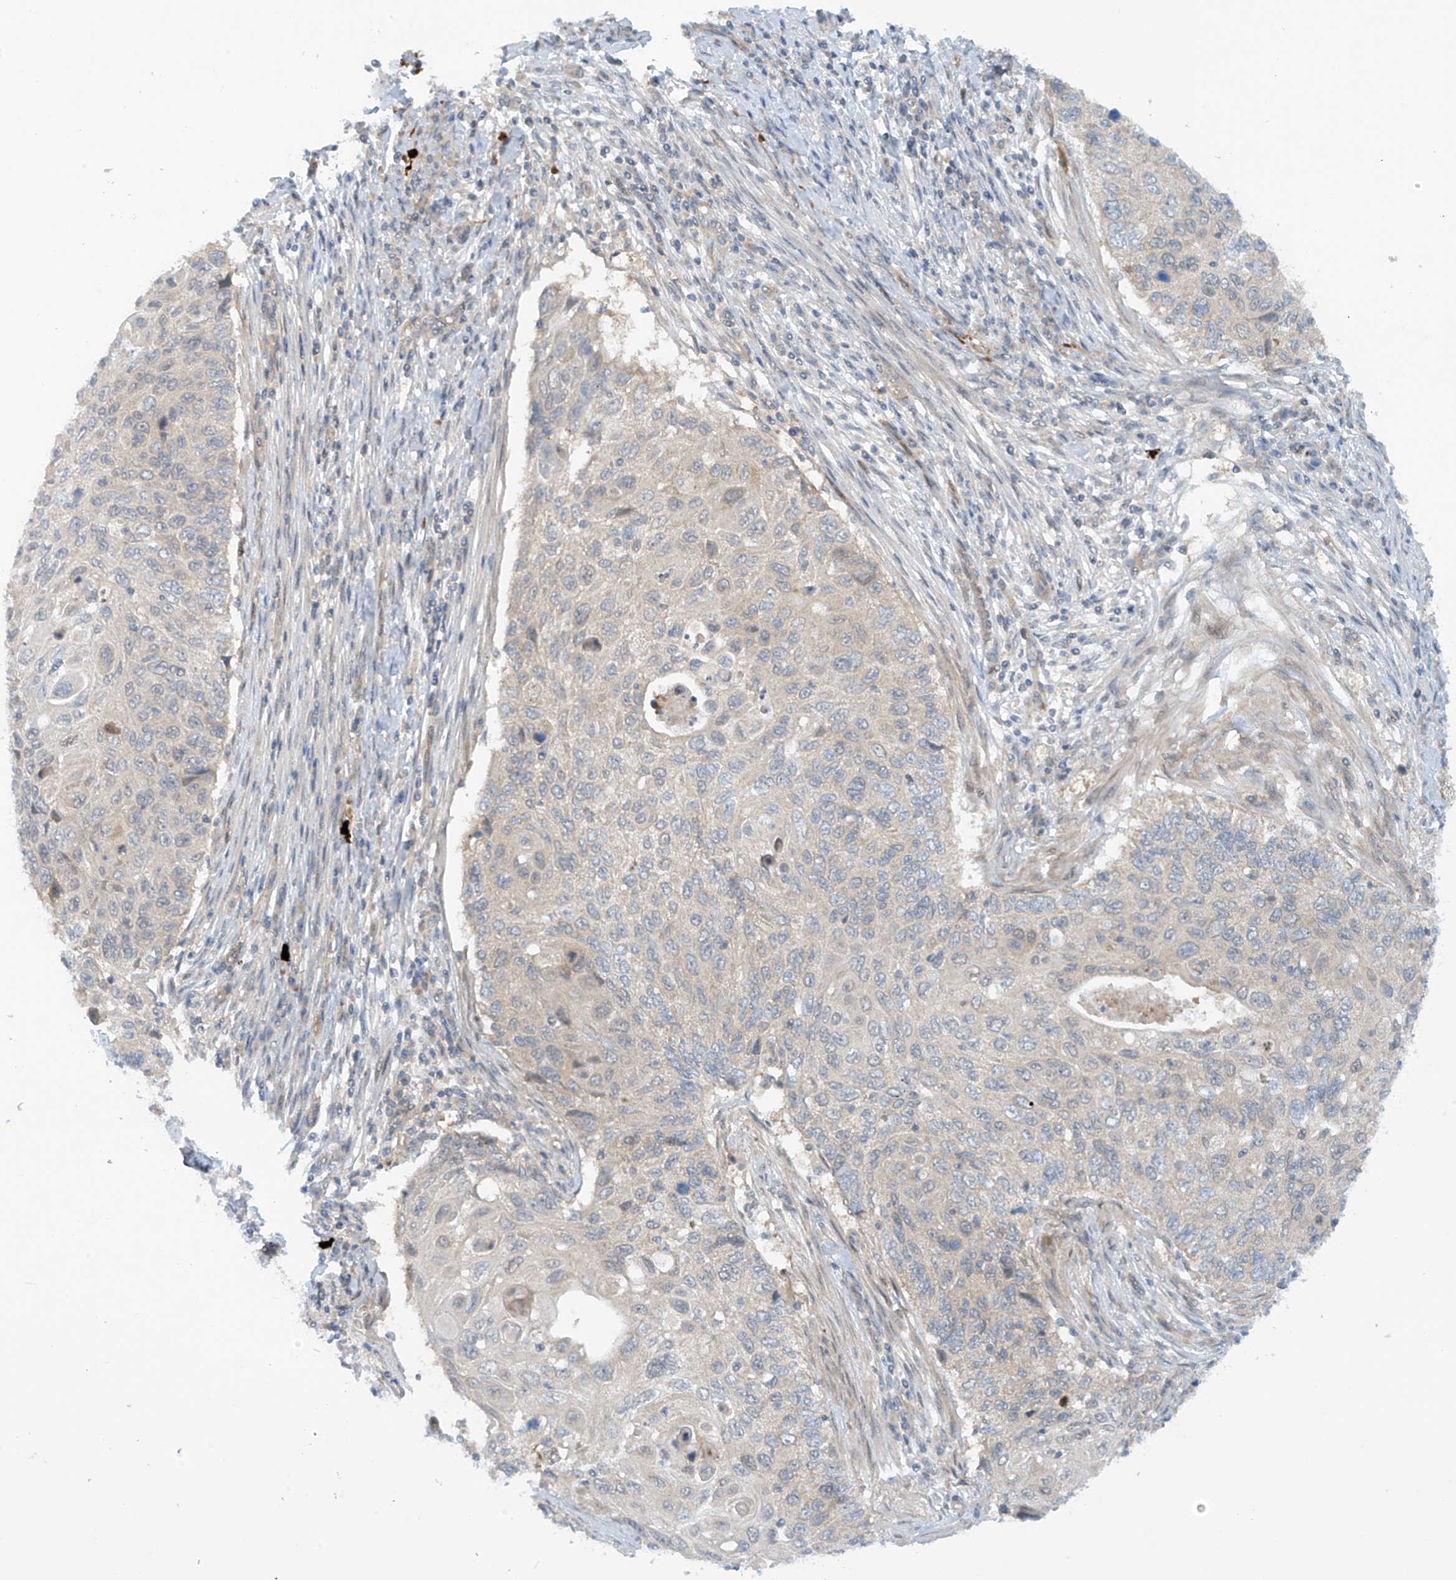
{"staining": {"intensity": "negative", "quantity": "none", "location": "none"}, "tissue": "cervical cancer", "cell_type": "Tumor cells", "image_type": "cancer", "snomed": [{"axis": "morphology", "description": "Squamous cell carcinoma, NOS"}, {"axis": "topography", "description": "Cervix"}], "caption": "An IHC histopathology image of cervical cancer is shown. There is no staining in tumor cells of cervical cancer.", "gene": "FSD1L", "patient": {"sex": "female", "age": 70}}